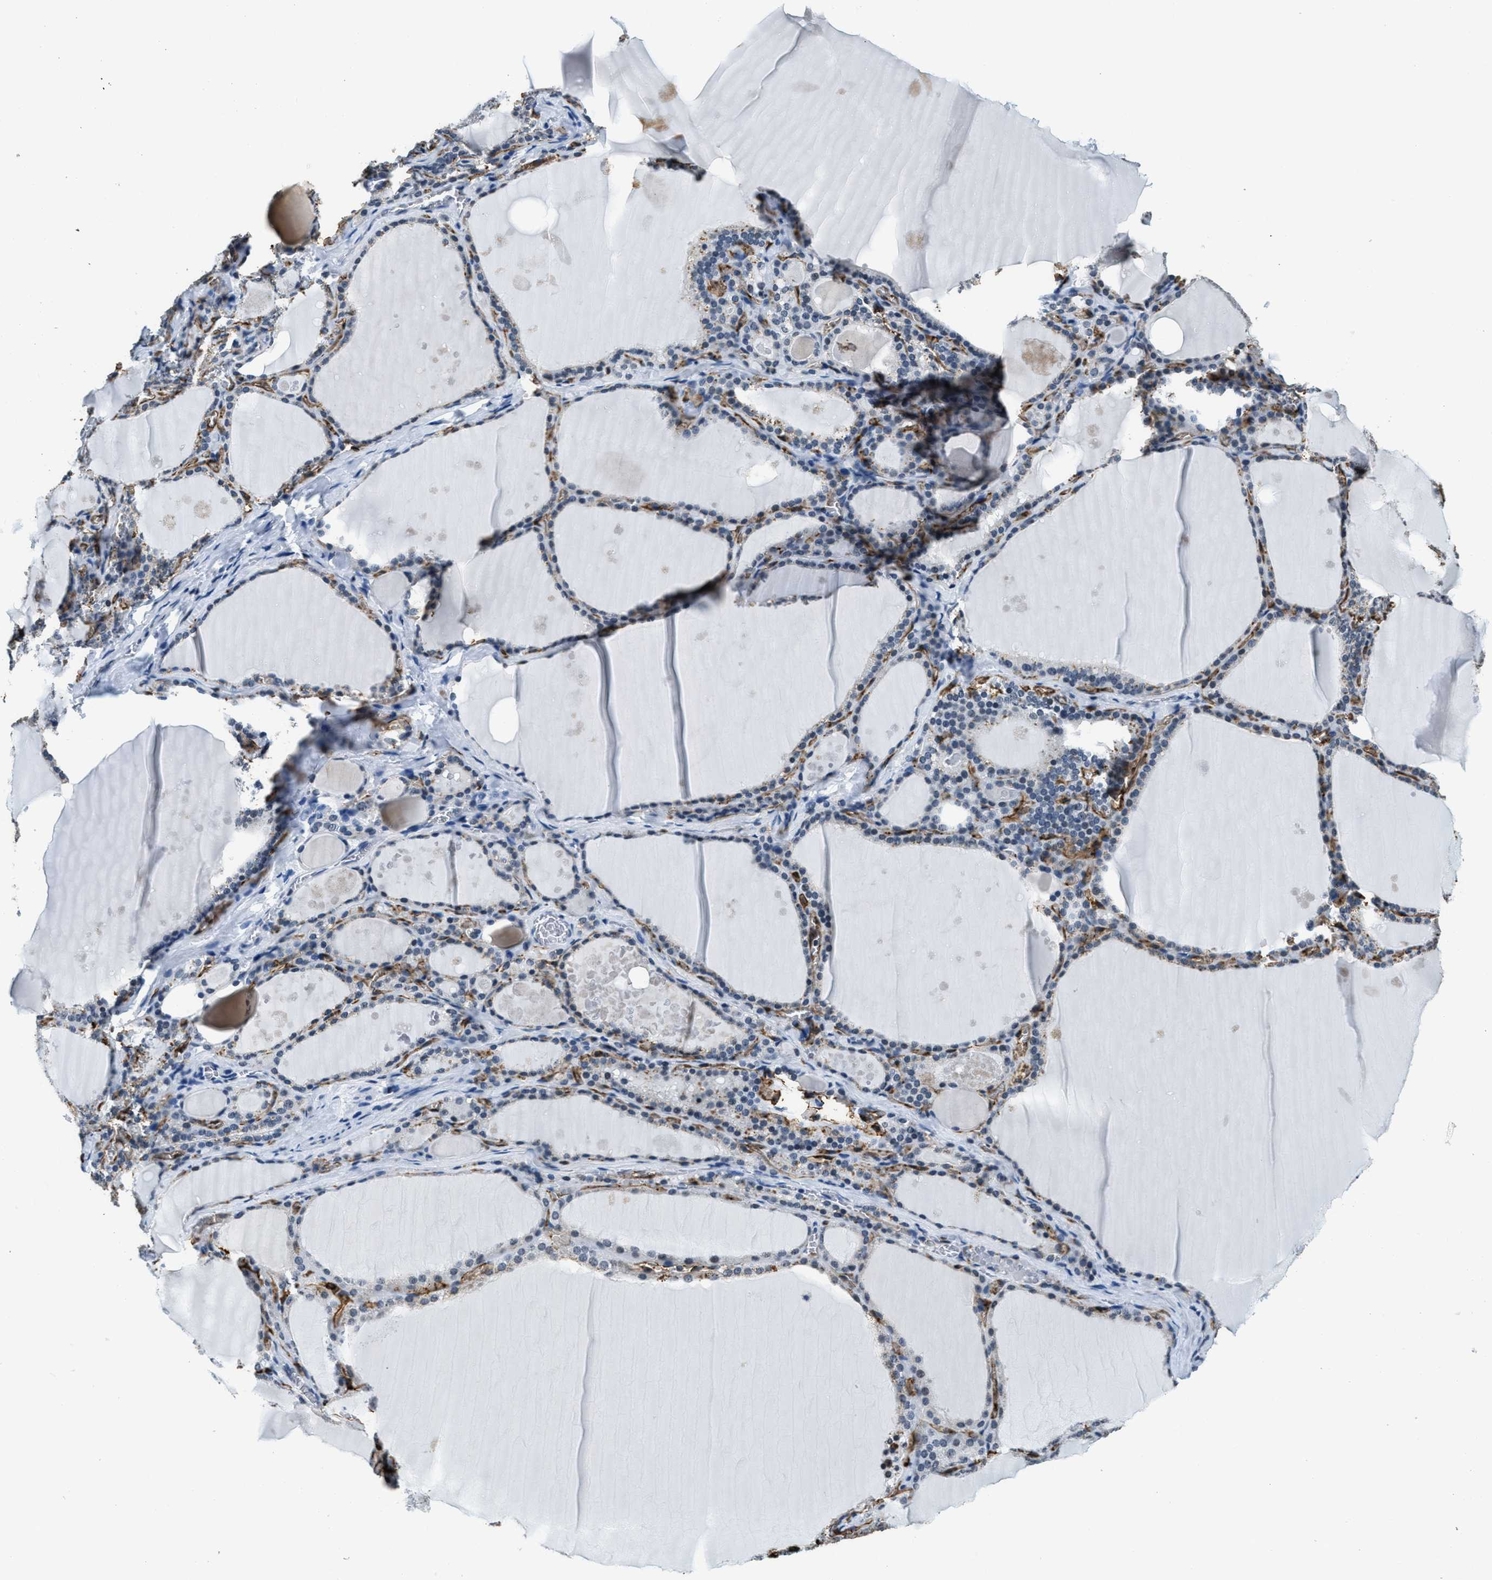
{"staining": {"intensity": "negative", "quantity": "none", "location": "none"}, "tissue": "thyroid gland", "cell_type": "Glandular cells", "image_type": "normal", "snomed": [{"axis": "morphology", "description": "Normal tissue, NOS"}, {"axis": "topography", "description": "Thyroid gland"}], "caption": "Glandular cells show no significant protein staining in benign thyroid gland. Nuclei are stained in blue.", "gene": "CA4", "patient": {"sex": "male", "age": 56}}